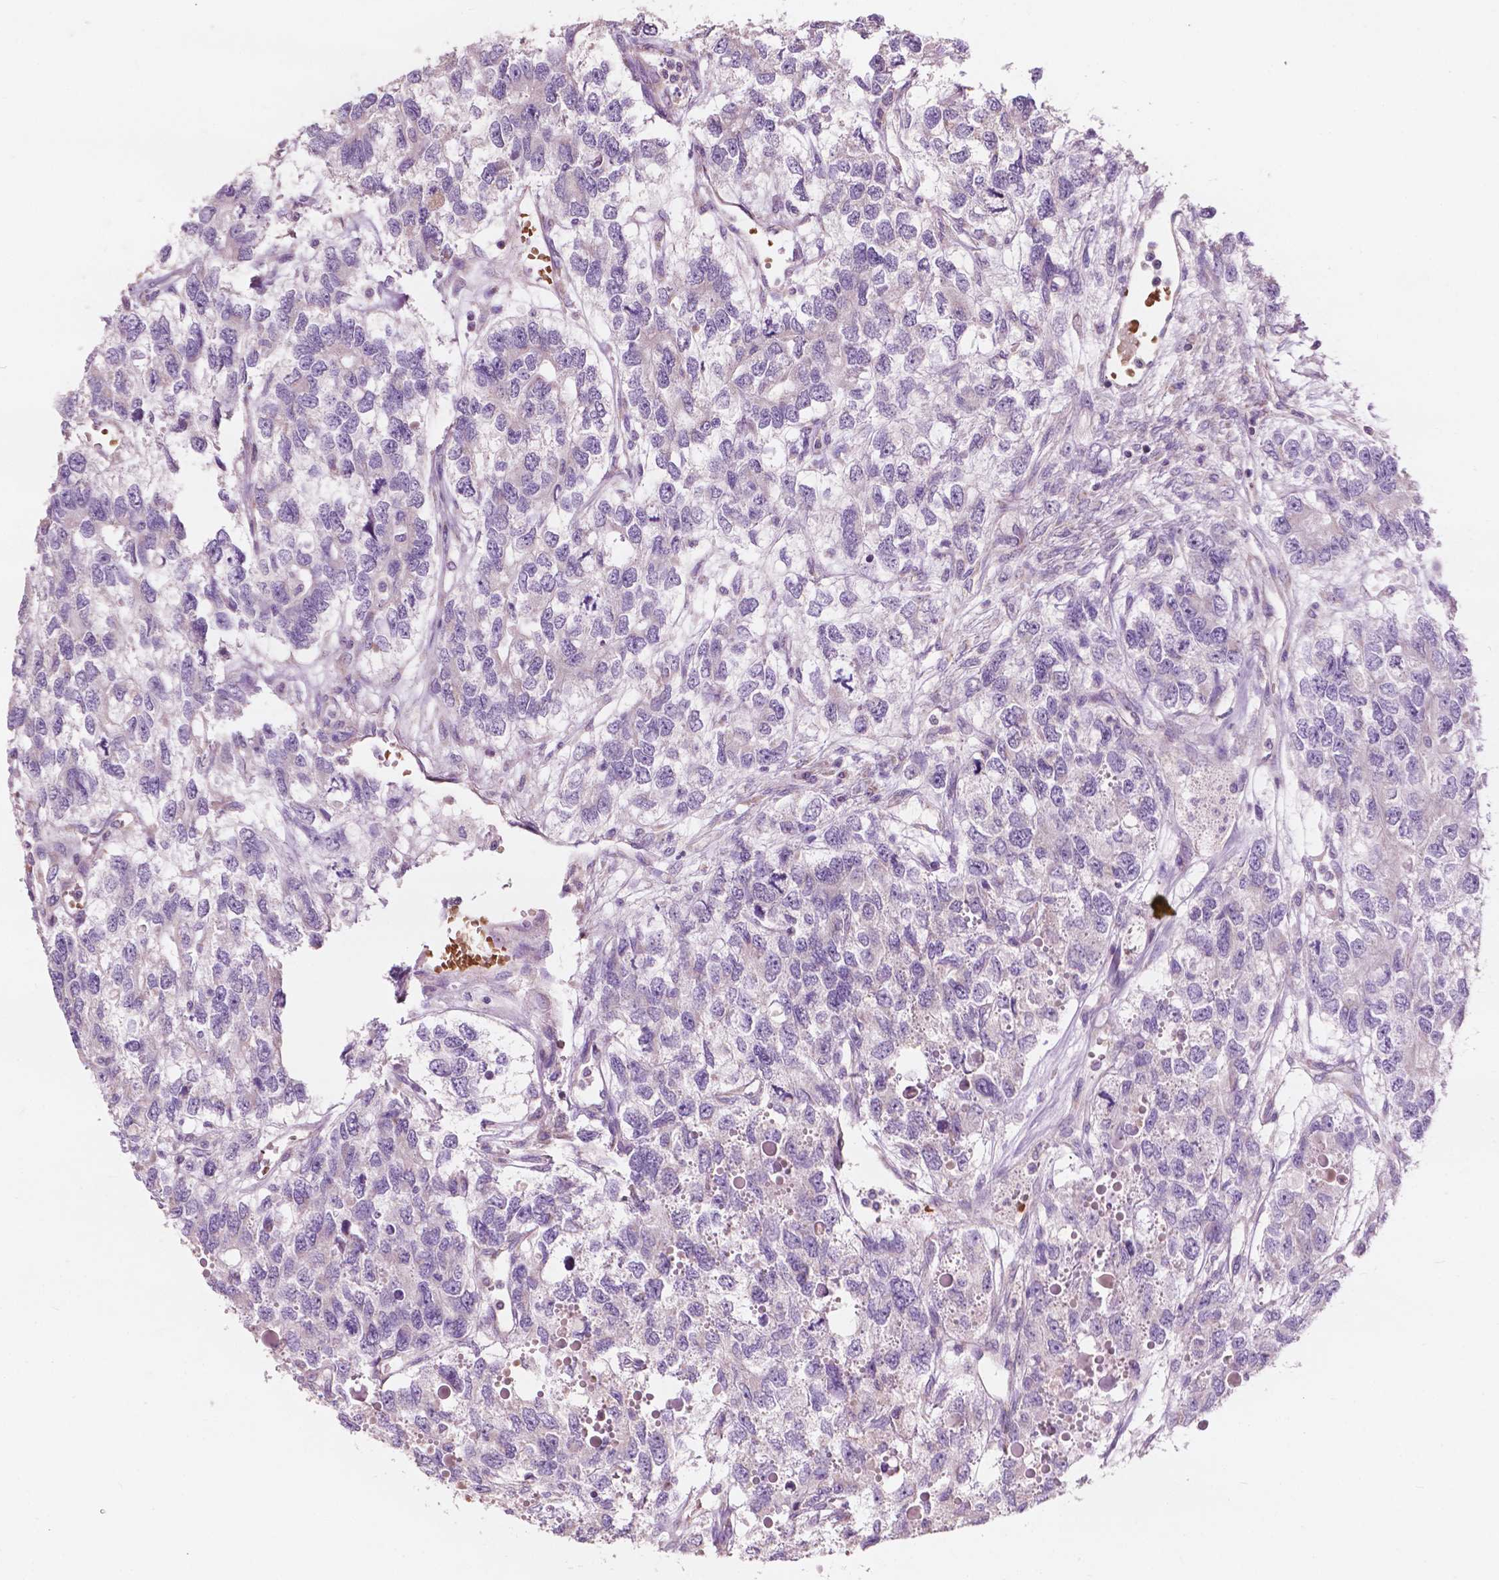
{"staining": {"intensity": "negative", "quantity": "none", "location": "none"}, "tissue": "testis cancer", "cell_type": "Tumor cells", "image_type": "cancer", "snomed": [{"axis": "morphology", "description": "Seminoma, NOS"}, {"axis": "topography", "description": "Testis"}], "caption": "Histopathology image shows no protein positivity in tumor cells of testis cancer (seminoma) tissue.", "gene": "NDUFS1", "patient": {"sex": "male", "age": 52}}